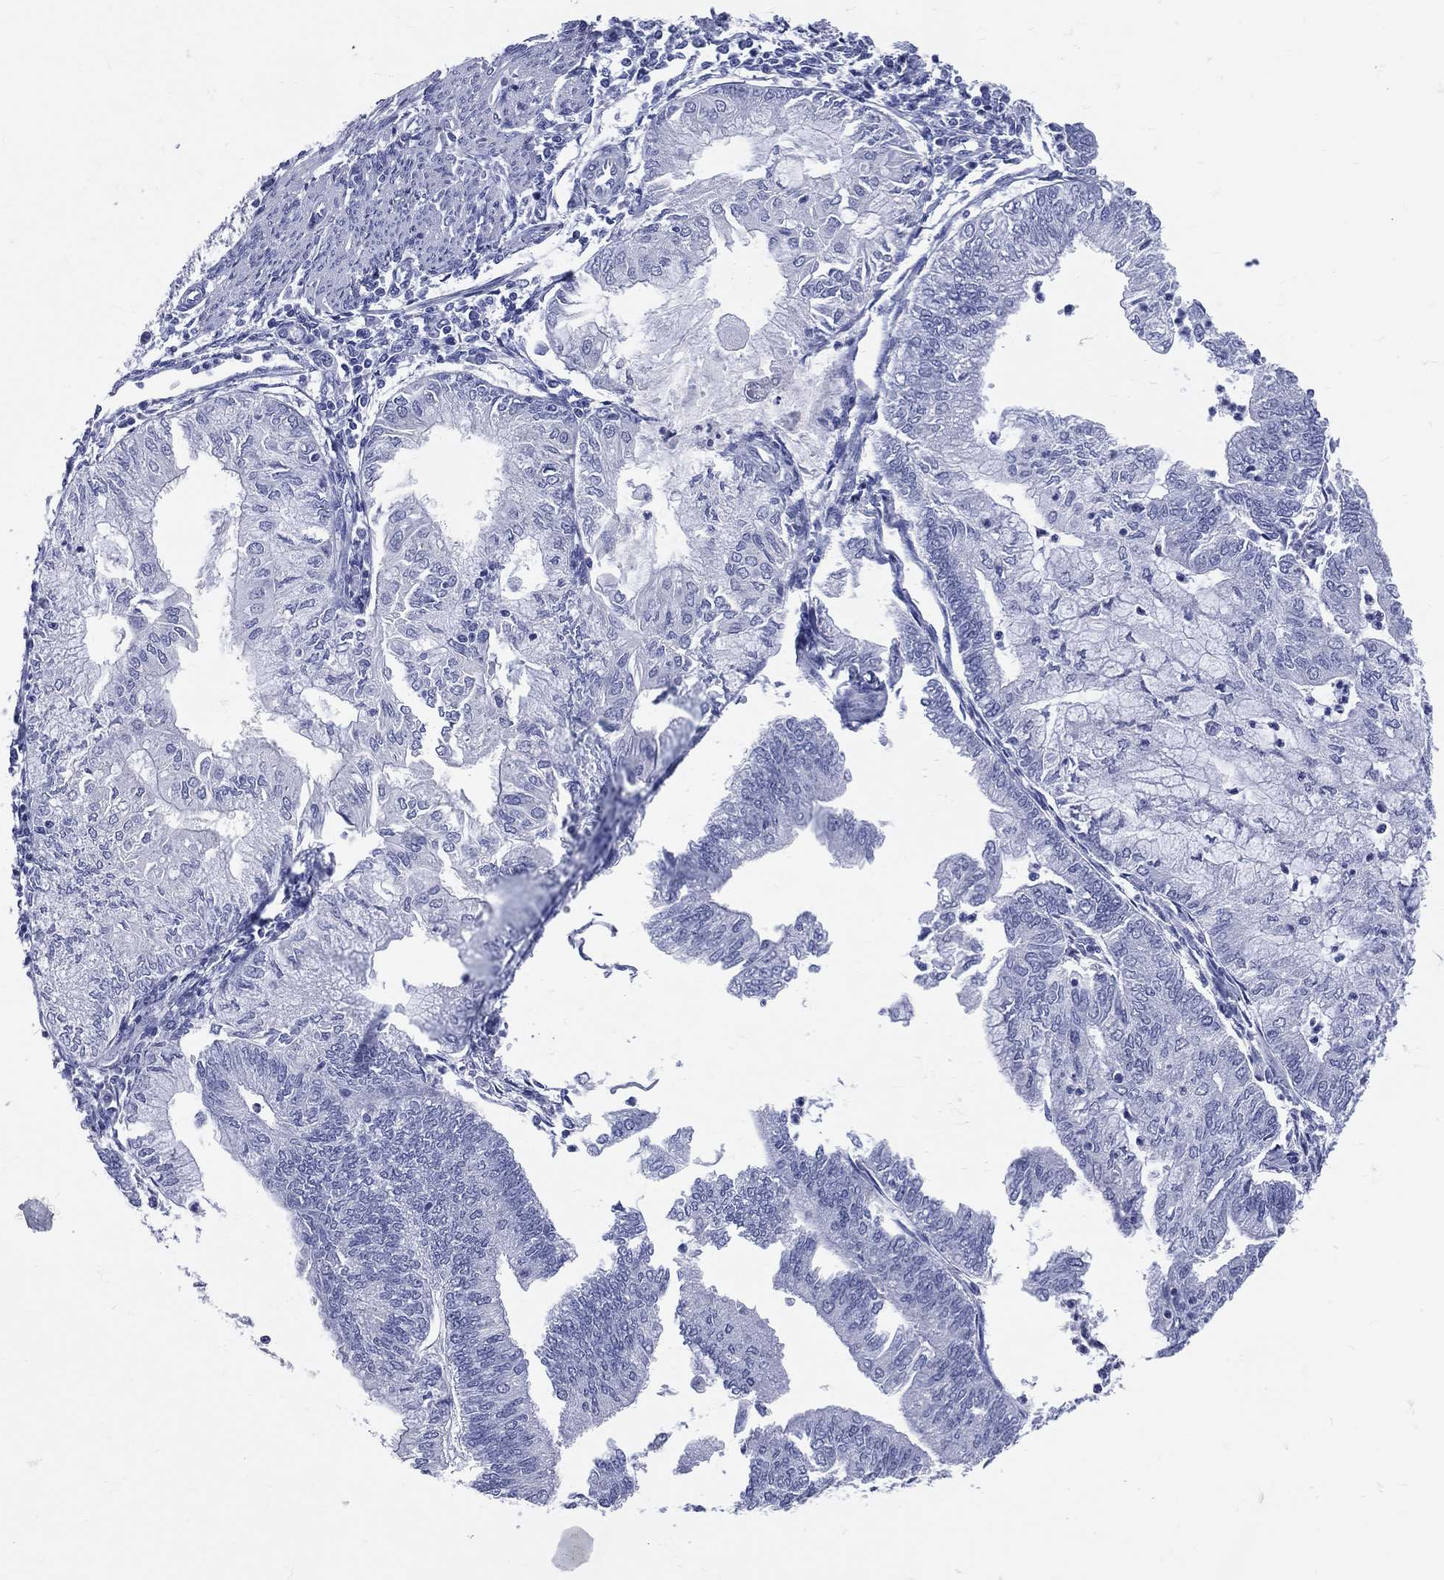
{"staining": {"intensity": "negative", "quantity": "none", "location": "none"}, "tissue": "endometrial cancer", "cell_type": "Tumor cells", "image_type": "cancer", "snomed": [{"axis": "morphology", "description": "Adenocarcinoma, NOS"}, {"axis": "topography", "description": "Endometrium"}], "caption": "An immunohistochemistry micrograph of adenocarcinoma (endometrial) is shown. There is no staining in tumor cells of adenocarcinoma (endometrial).", "gene": "CYLC1", "patient": {"sex": "female", "age": 59}}